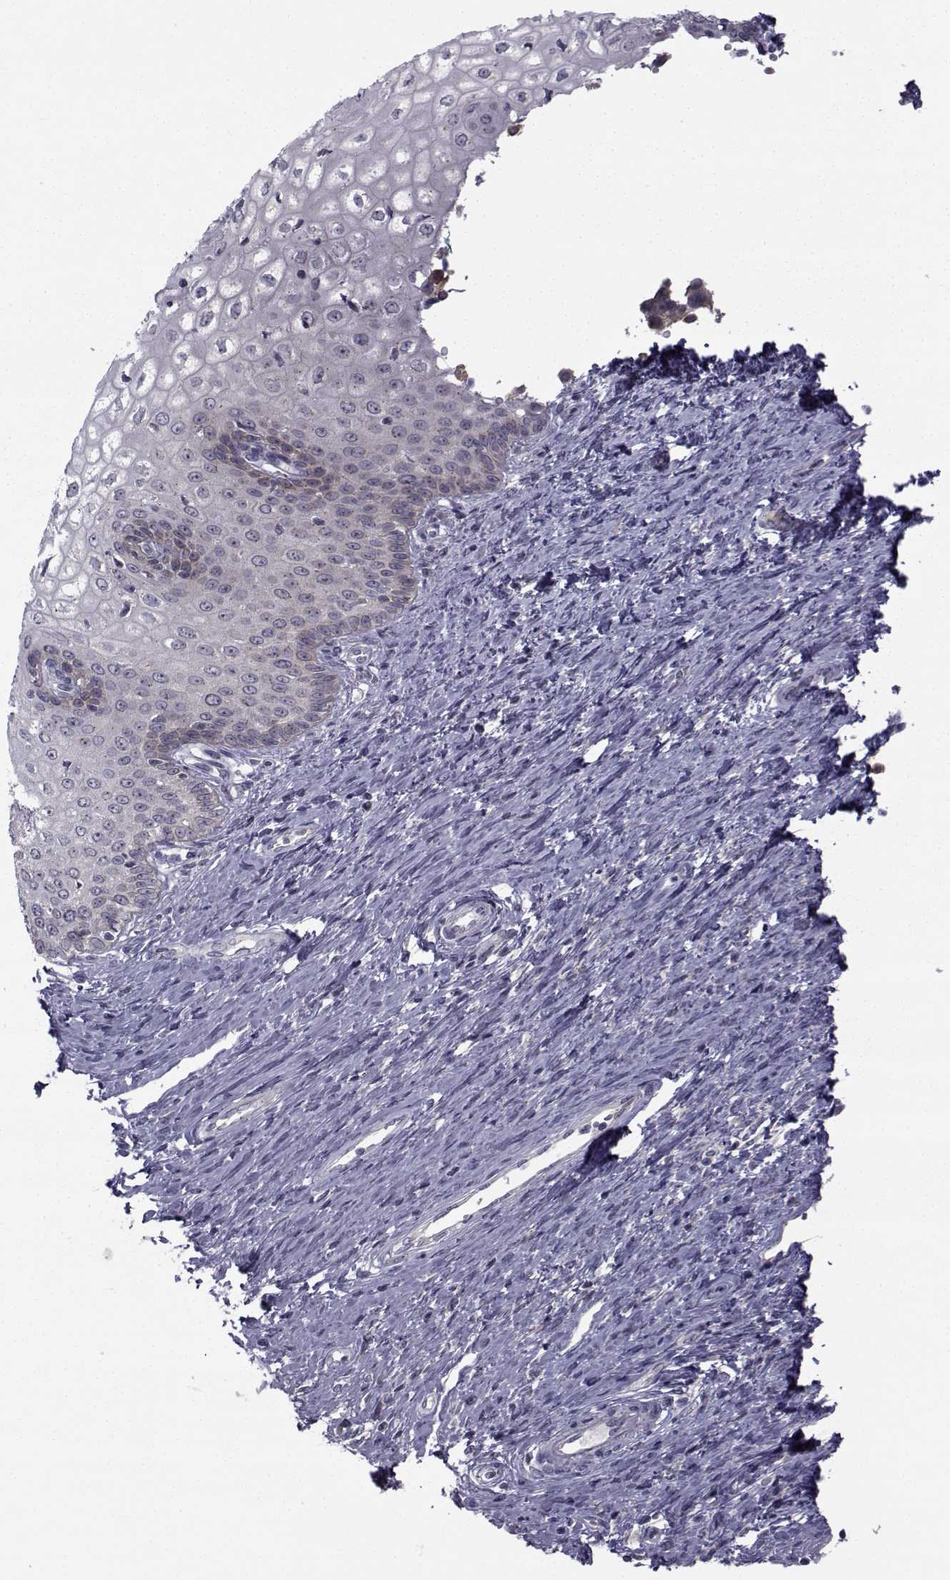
{"staining": {"intensity": "negative", "quantity": "none", "location": "none"}, "tissue": "cervical cancer", "cell_type": "Tumor cells", "image_type": "cancer", "snomed": [{"axis": "morphology", "description": "Squamous cell carcinoma, NOS"}, {"axis": "topography", "description": "Cervix"}], "caption": "DAB immunohistochemical staining of human squamous cell carcinoma (cervical) shows no significant positivity in tumor cells.", "gene": "ANGPT1", "patient": {"sex": "female", "age": 26}}